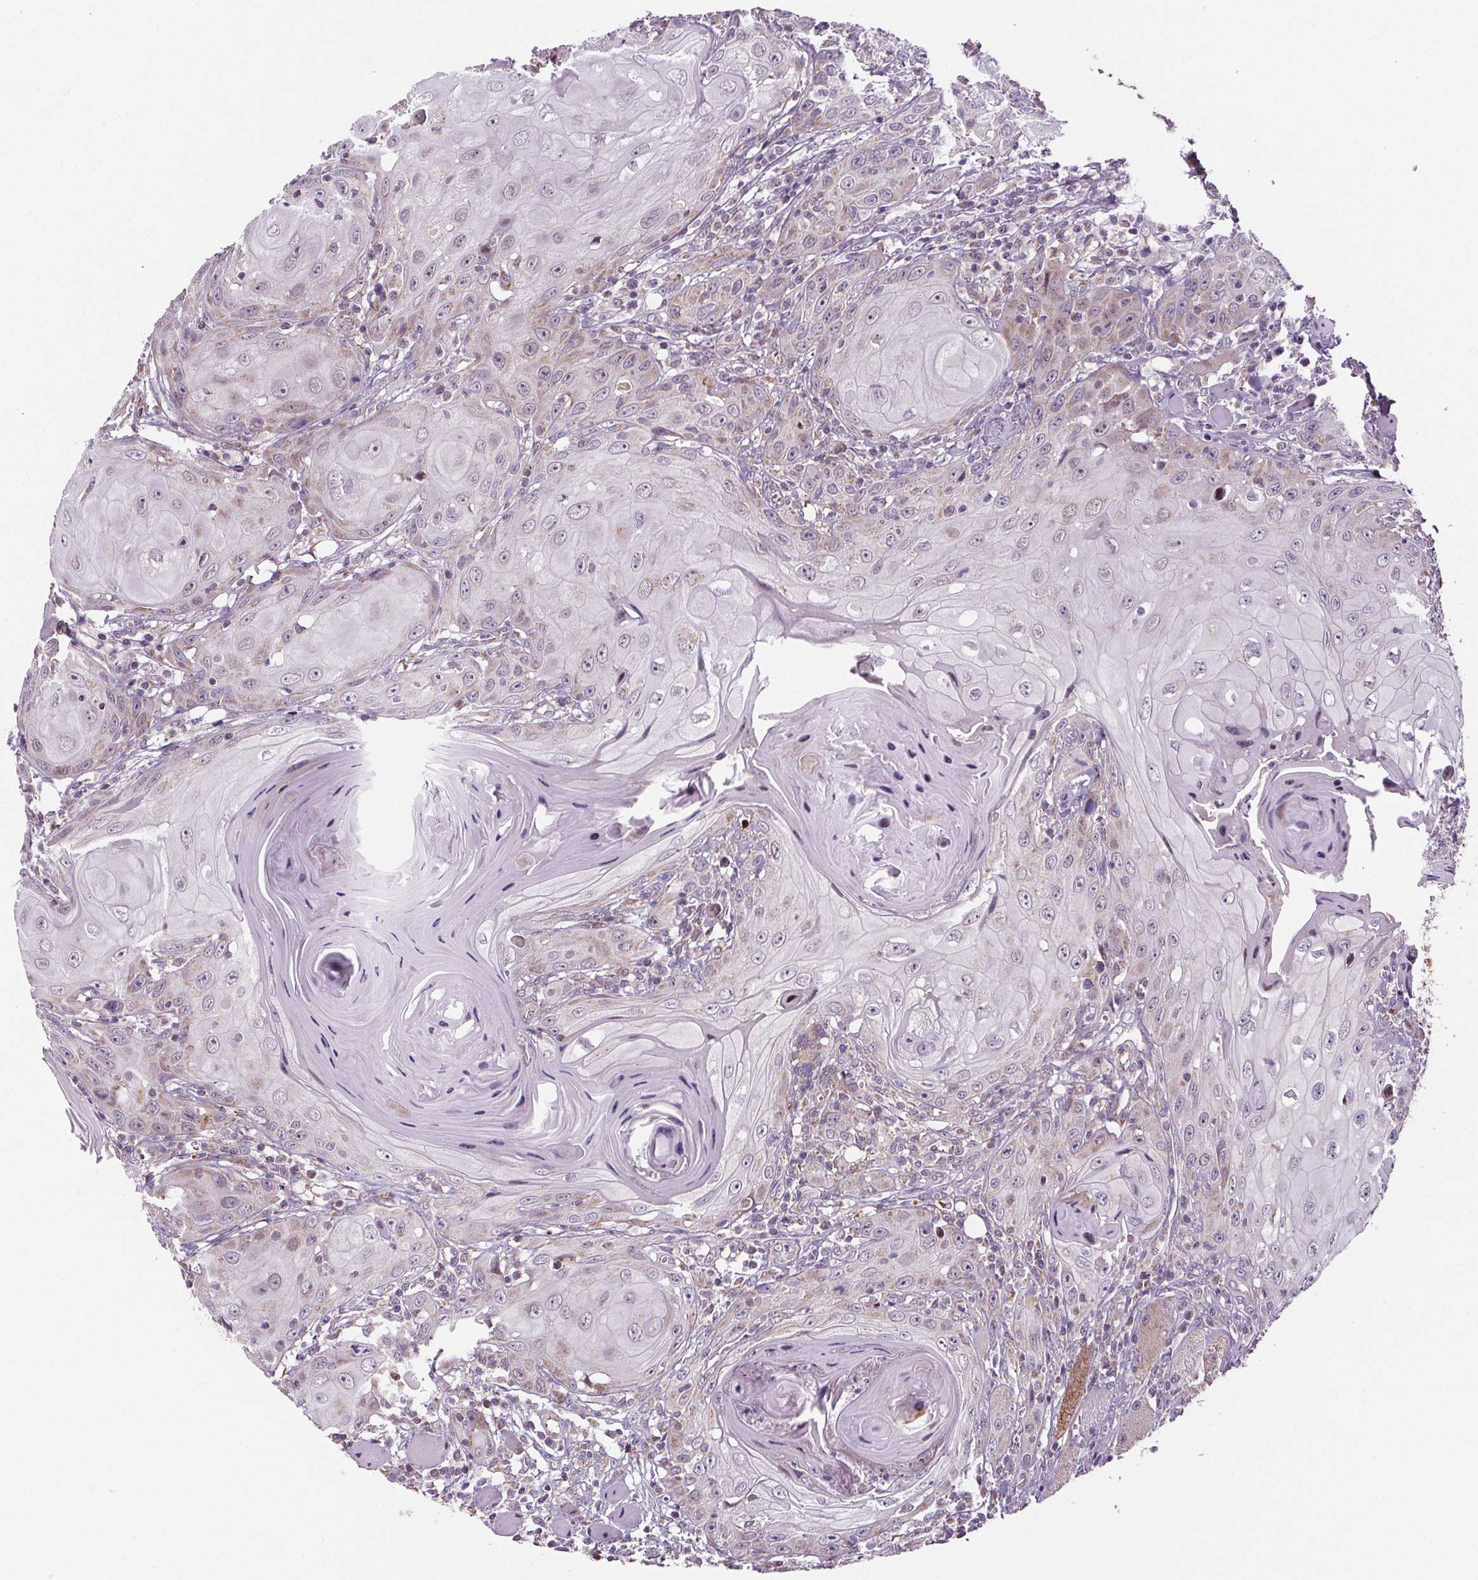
{"staining": {"intensity": "negative", "quantity": "none", "location": "none"}, "tissue": "head and neck cancer", "cell_type": "Tumor cells", "image_type": "cancer", "snomed": [{"axis": "morphology", "description": "Squamous cell carcinoma, NOS"}, {"axis": "topography", "description": "Head-Neck"}], "caption": "Immunohistochemistry image of neoplastic tissue: human squamous cell carcinoma (head and neck) stained with DAB demonstrates no significant protein positivity in tumor cells.", "gene": "SUCLA2", "patient": {"sex": "female", "age": 80}}